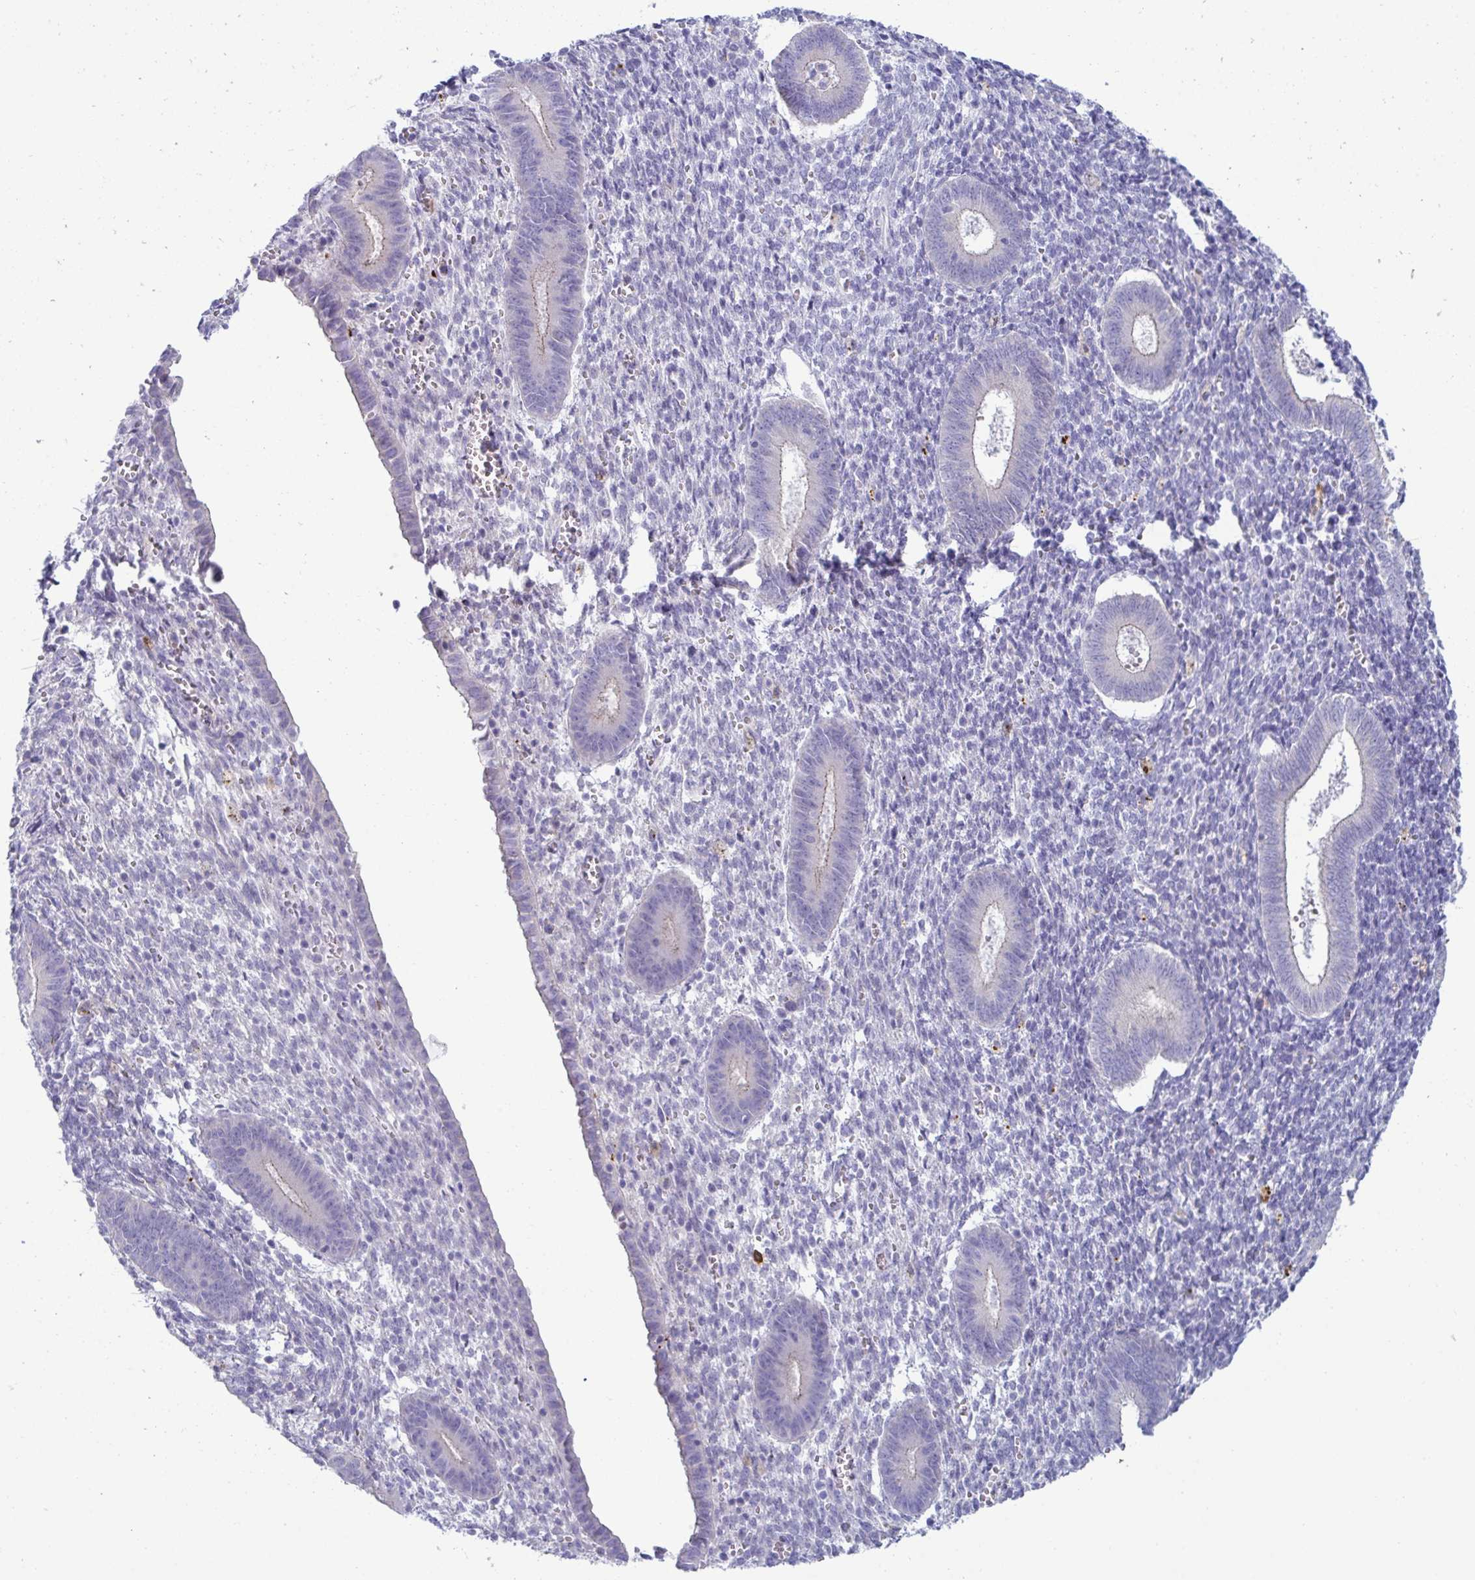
{"staining": {"intensity": "negative", "quantity": "none", "location": "none"}, "tissue": "endometrium", "cell_type": "Cells in endometrial stroma", "image_type": "normal", "snomed": [{"axis": "morphology", "description": "Normal tissue, NOS"}, {"axis": "topography", "description": "Endometrium"}], "caption": "IHC micrograph of unremarkable endometrium: endometrium stained with DAB shows no significant protein positivity in cells in endometrial stroma.", "gene": "TAS2R38", "patient": {"sex": "female", "age": 25}}